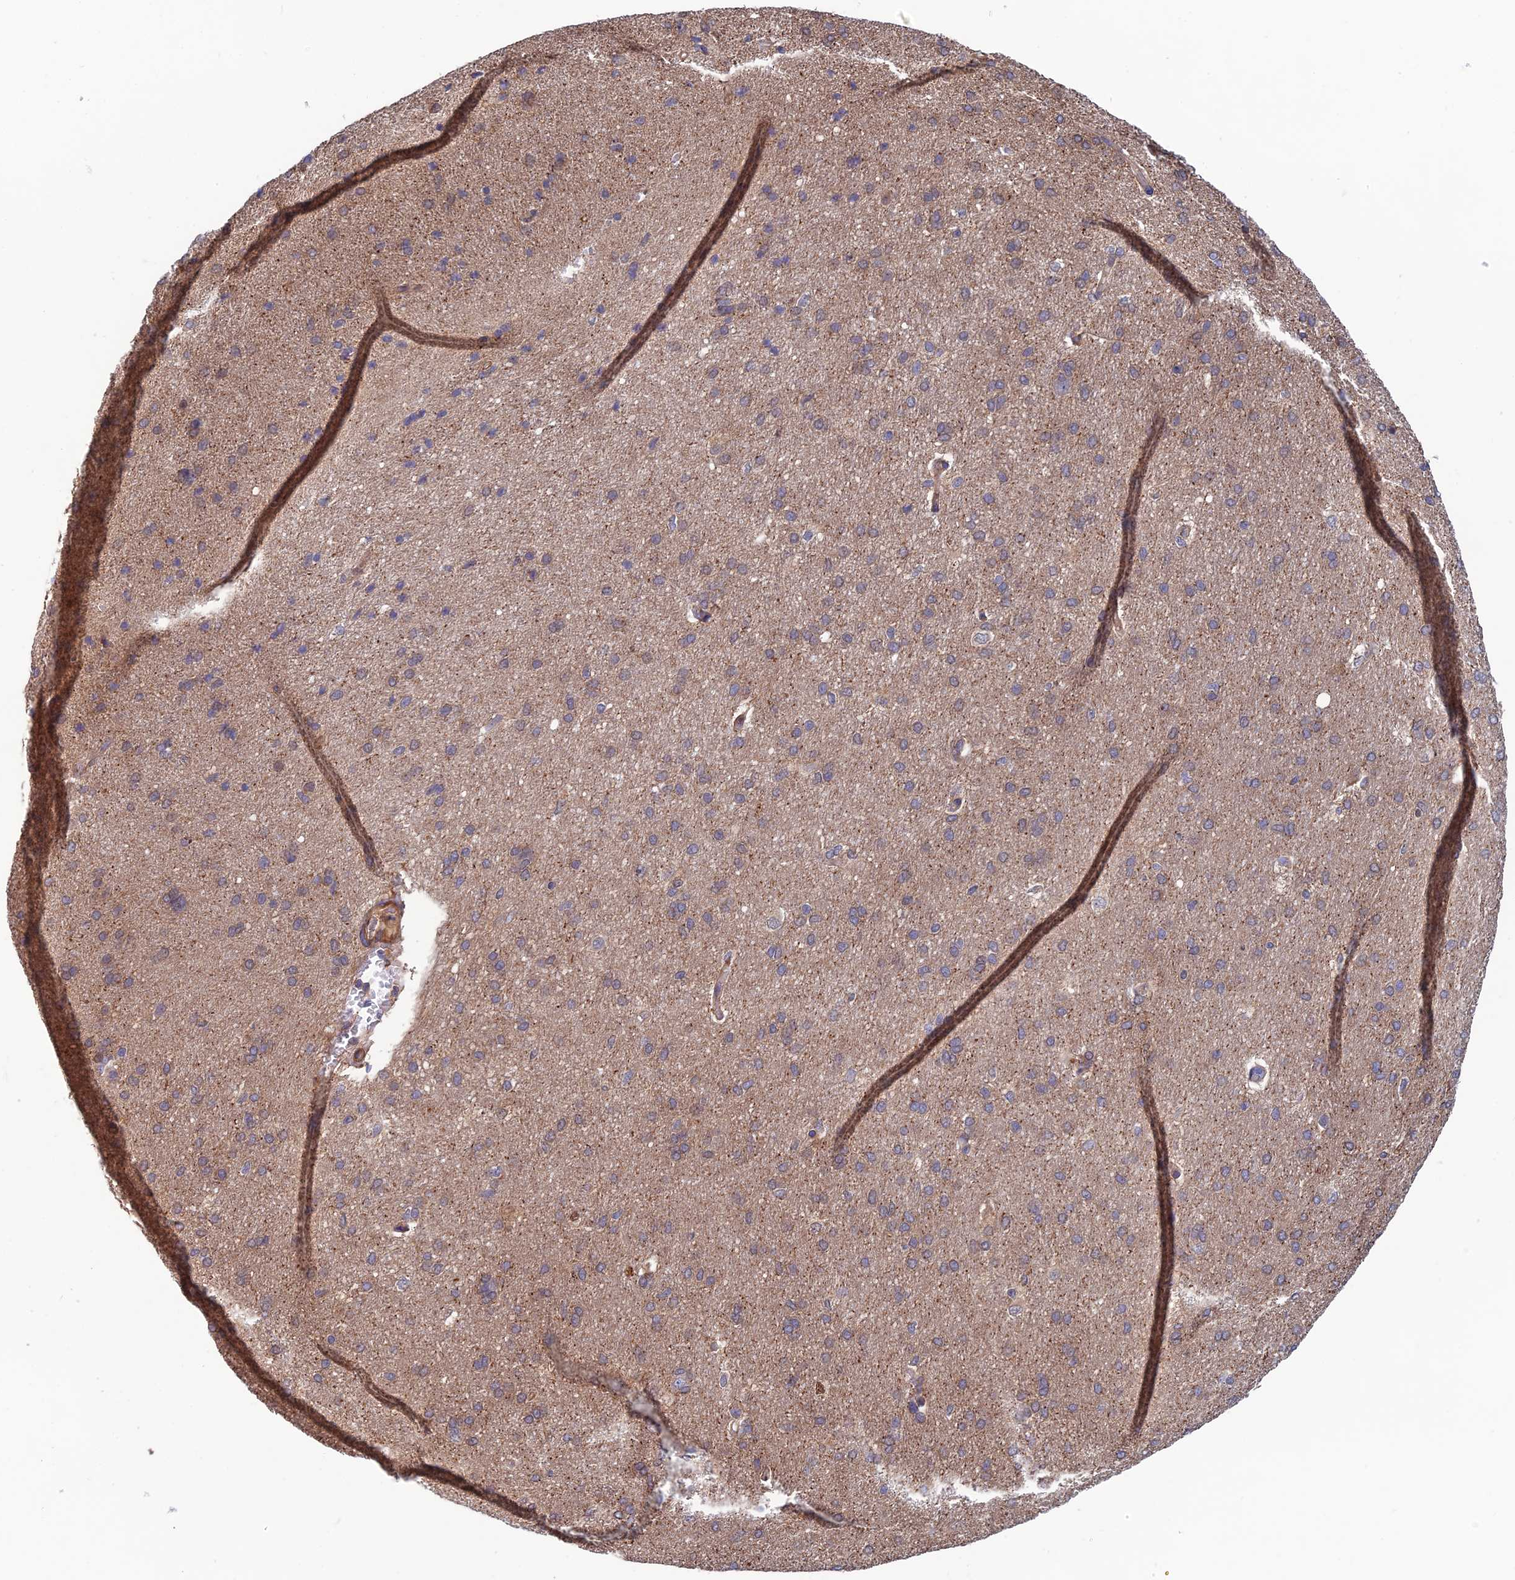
{"staining": {"intensity": "weak", "quantity": ">75%", "location": "cytoplasmic/membranous"}, "tissue": "cerebral cortex", "cell_type": "Endothelial cells", "image_type": "normal", "snomed": [{"axis": "morphology", "description": "Normal tissue, NOS"}, {"axis": "topography", "description": "Cerebral cortex"}], "caption": "Immunohistochemical staining of unremarkable cerebral cortex reveals low levels of weak cytoplasmic/membranous expression in about >75% of endothelial cells. The protein is stained brown, and the nuclei are stained in blue (DAB IHC with brightfield microscopy, high magnification).", "gene": "C15orf62", "patient": {"sex": "male", "age": 62}}